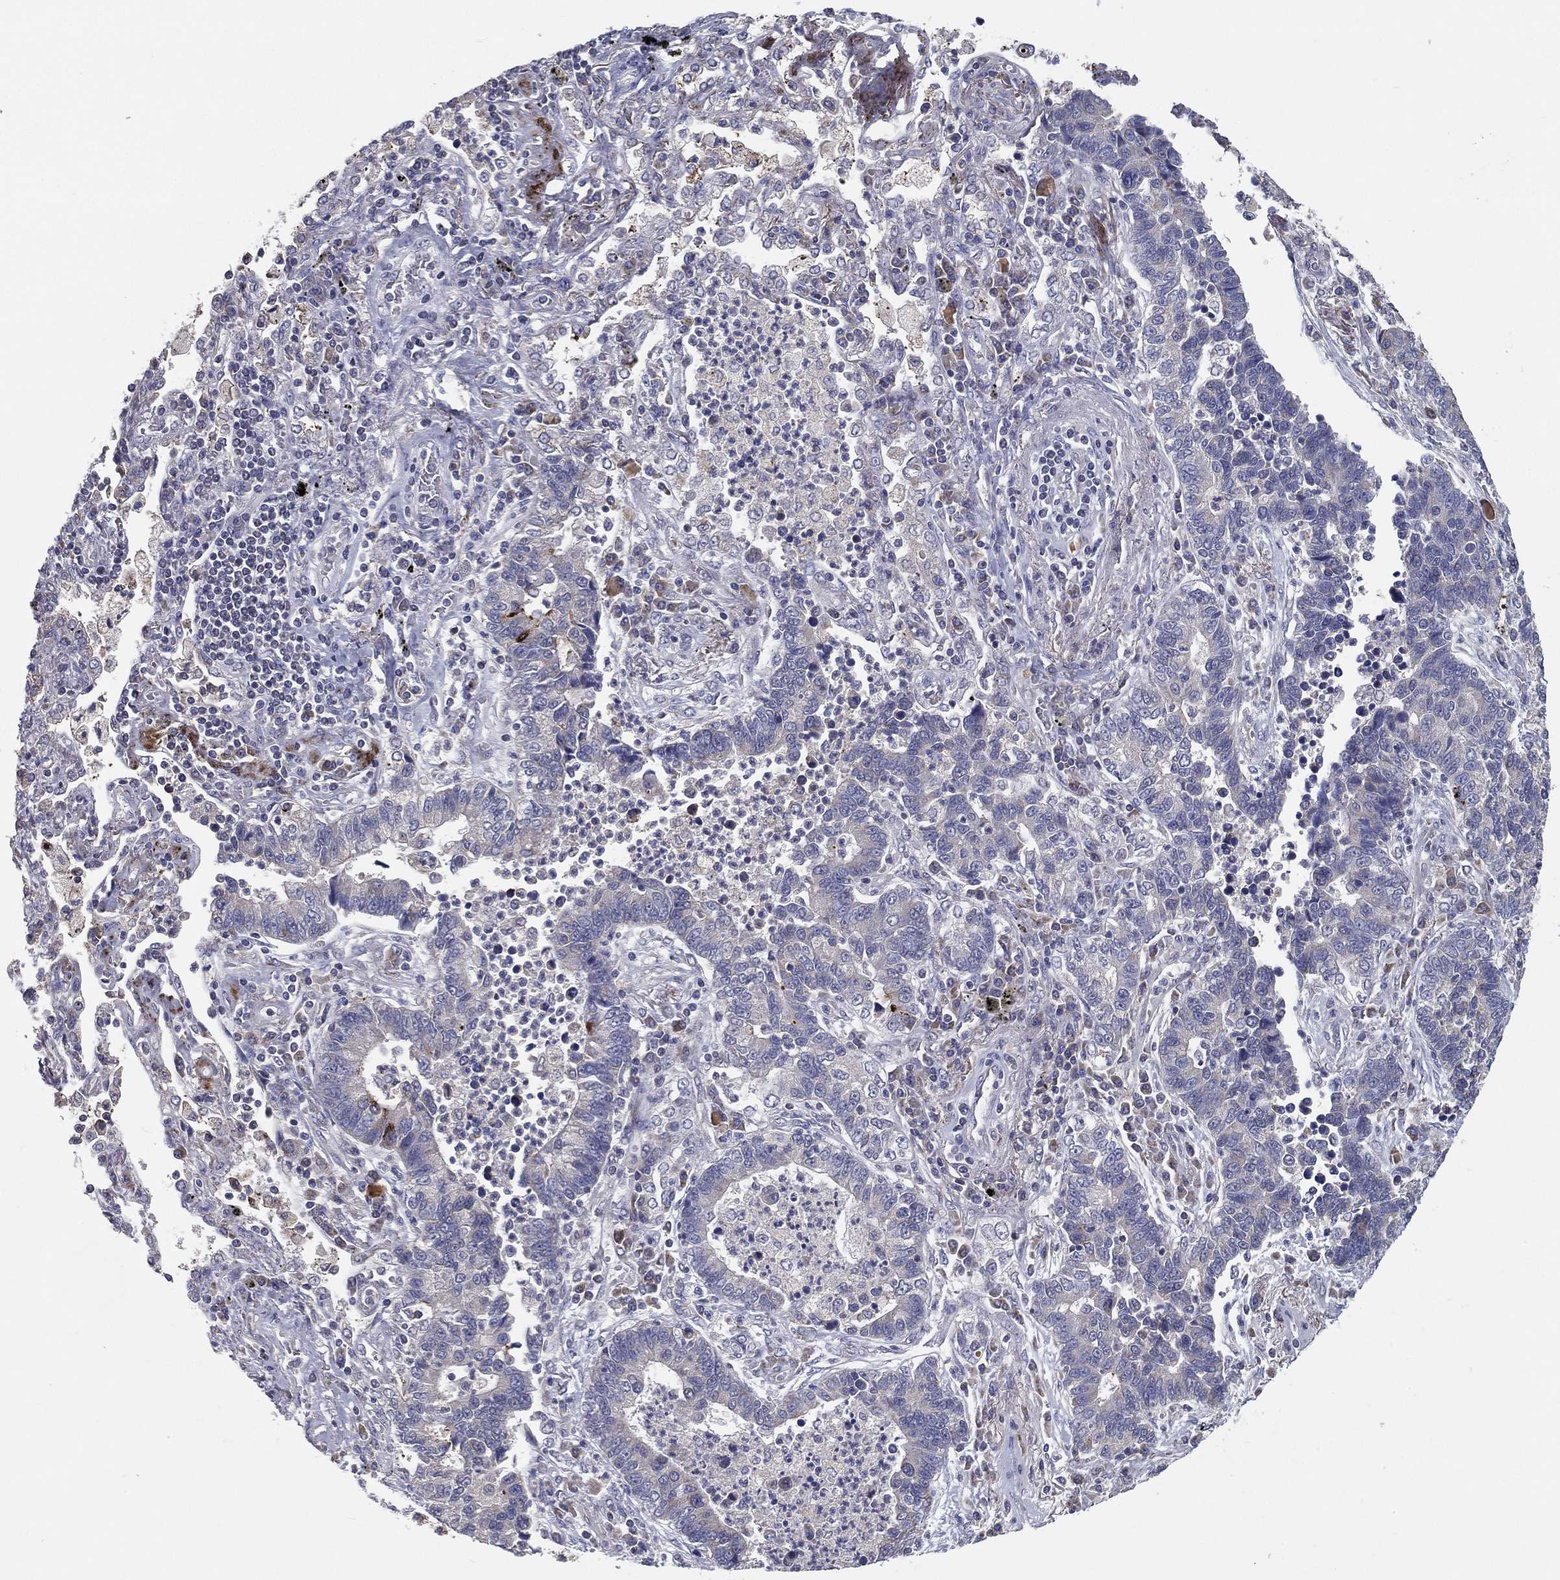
{"staining": {"intensity": "weak", "quantity": "<25%", "location": "cytoplasmic/membranous"}, "tissue": "lung cancer", "cell_type": "Tumor cells", "image_type": "cancer", "snomed": [{"axis": "morphology", "description": "Adenocarcinoma, NOS"}, {"axis": "topography", "description": "Lung"}], "caption": "Immunohistochemical staining of lung adenocarcinoma shows no significant expression in tumor cells. (Immunohistochemistry, brightfield microscopy, high magnification).", "gene": "PCSK1", "patient": {"sex": "female", "age": 57}}